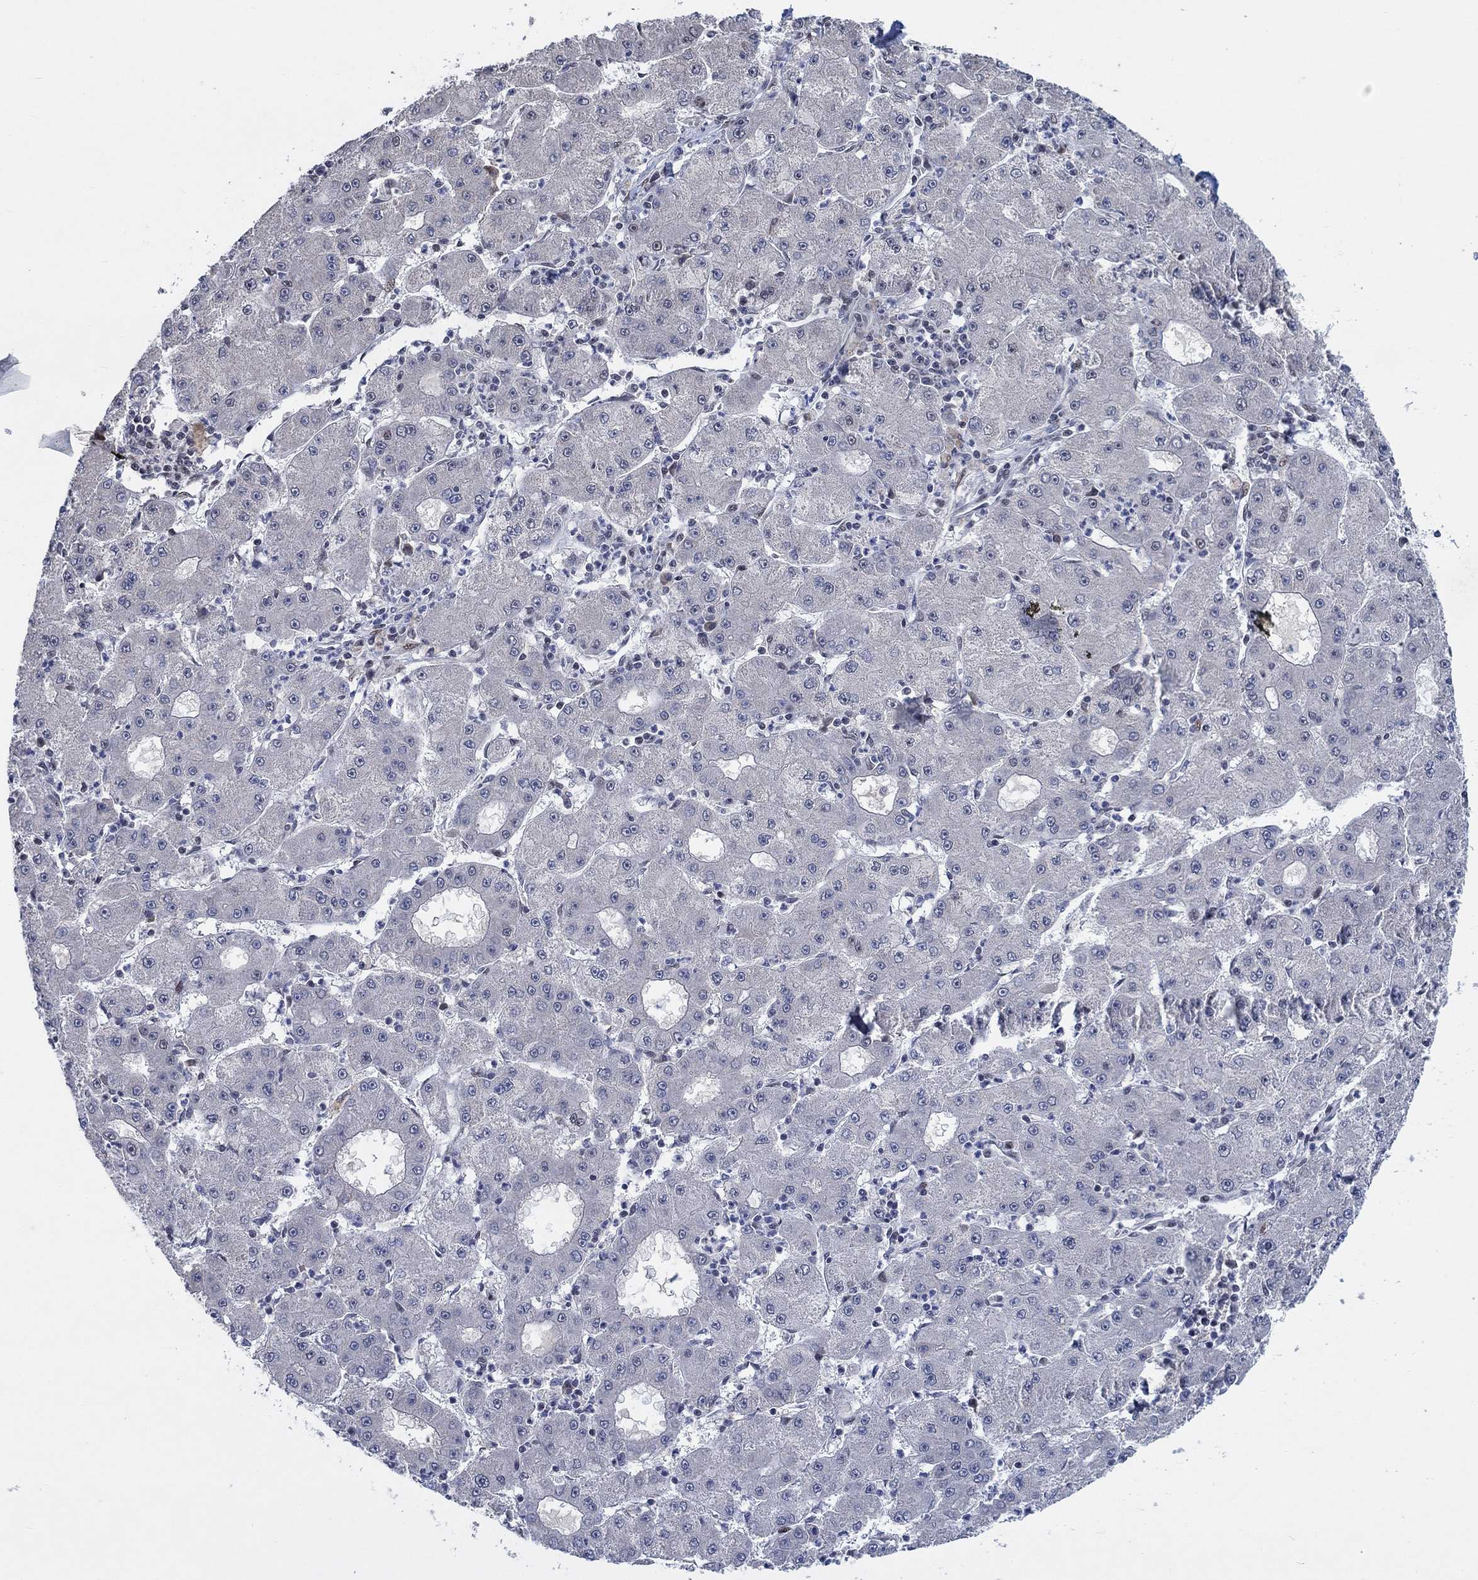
{"staining": {"intensity": "negative", "quantity": "none", "location": "none"}, "tissue": "liver cancer", "cell_type": "Tumor cells", "image_type": "cancer", "snomed": [{"axis": "morphology", "description": "Carcinoma, Hepatocellular, NOS"}, {"axis": "topography", "description": "Liver"}], "caption": "A histopathology image of hepatocellular carcinoma (liver) stained for a protein shows no brown staining in tumor cells. (Immunohistochemistry (ihc), brightfield microscopy, high magnification).", "gene": "HTN1", "patient": {"sex": "male", "age": 73}}